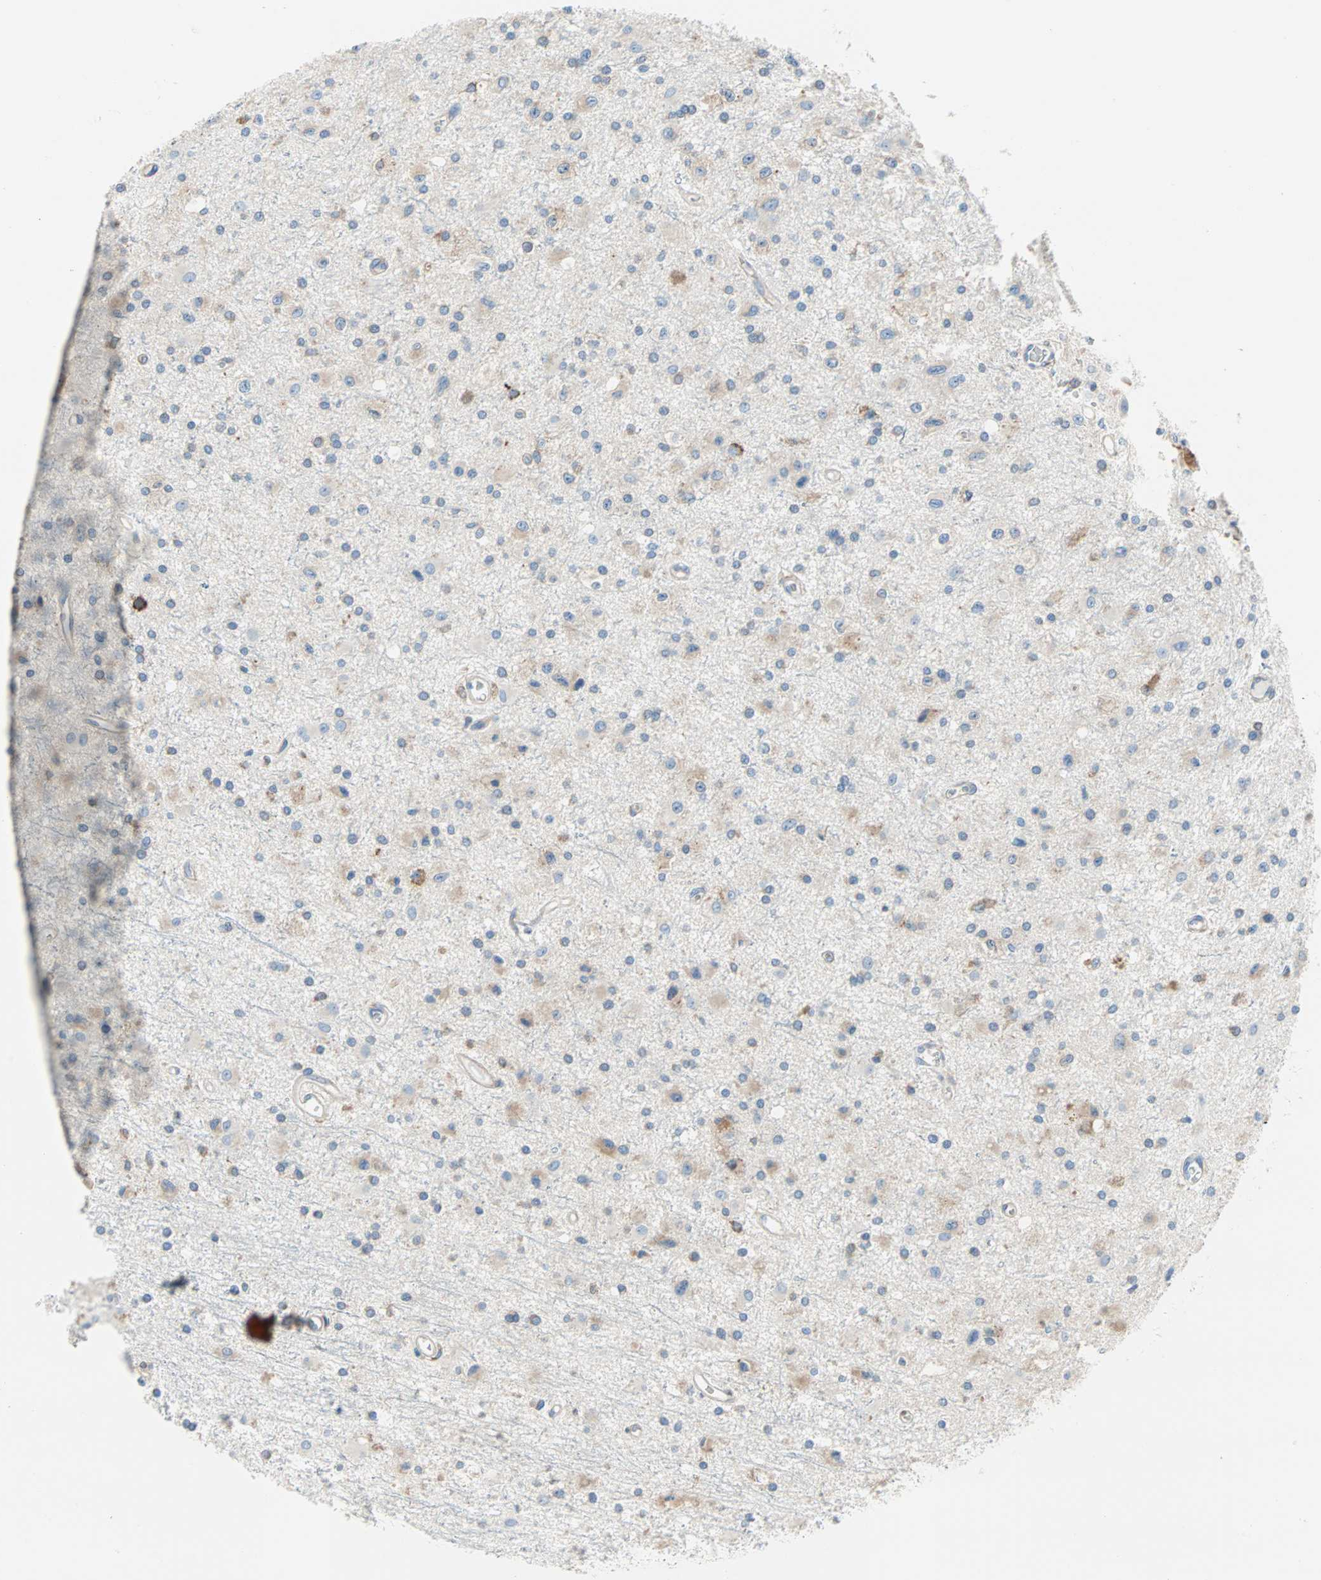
{"staining": {"intensity": "moderate", "quantity": "25%-75%", "location": "cytoplasmic/membranous"}, "tissue": "glioma", "cell_type": "Tumor cells", "image_type": "cancer", "snomed": [{"axis": "morphology", "description": "Glioma, malignant, Low grade"}, {"axis": "topography", "description": "Brain"}], "caption": "Malignant glioma (low-grade) tissue displays moderate cytoplasmic/membranous staining in about 25%-75% of tumor cells", "gene": "PLCXD1", "patient": {"sex": "male", "age": 58}}